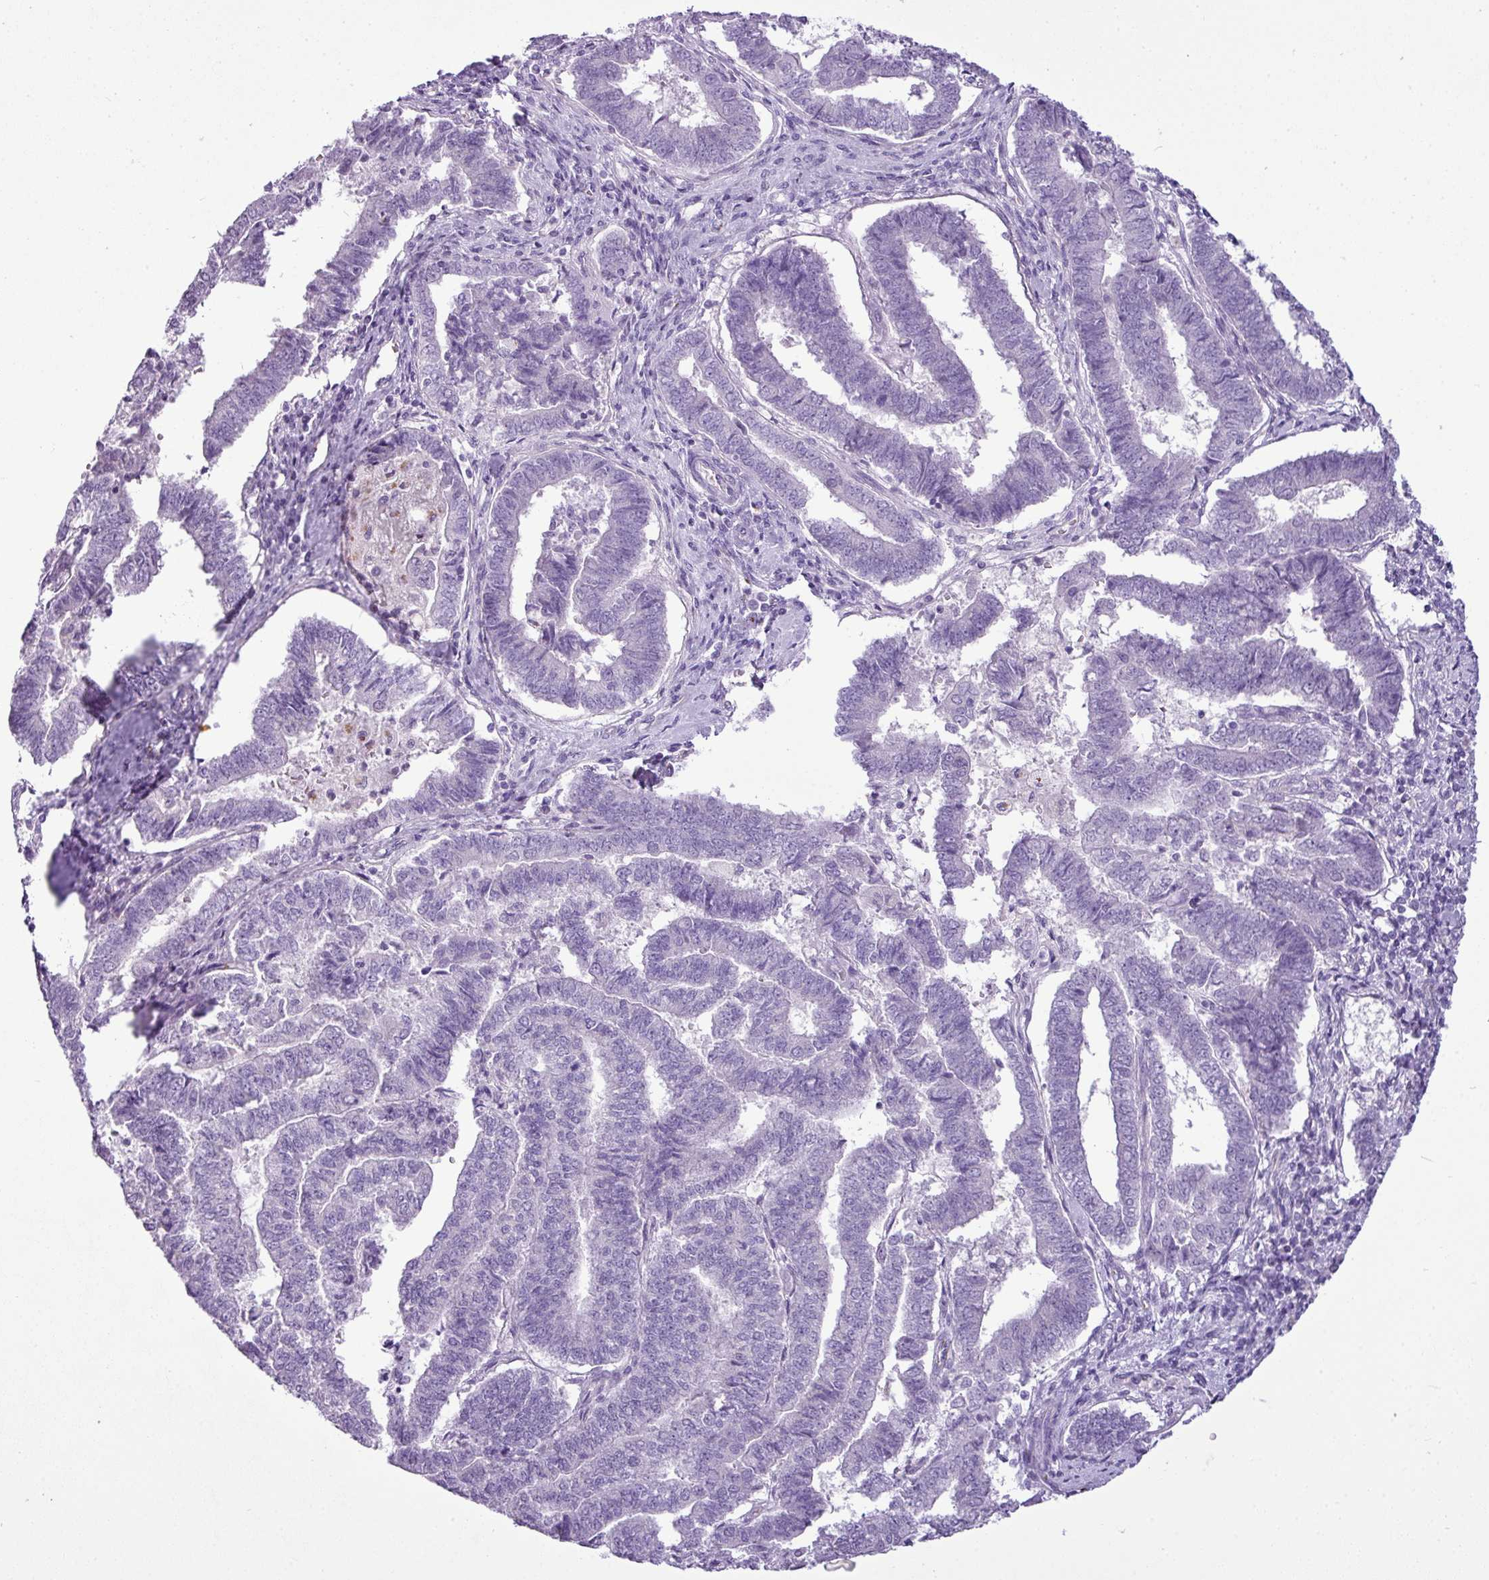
{"staining": {"intensity": "negative", "quantity": "none", "location": "none"}, "tissue": "endometrial cancer", "cell_type": "Tumor cells", "image_type": "cancer", "snomed": [{"axis": "morphology", "description": "Adenocarcinoma, NOS"}, {"axis": "topography", "description": "Endometrium"}], "caption": "Human endometrial cancer (adenocarcinoma) stained for a protein using IHC displays no positivity in tumor cells.", "gene": "FAM43A", "patient": {"sex": "female", "age": 72}}